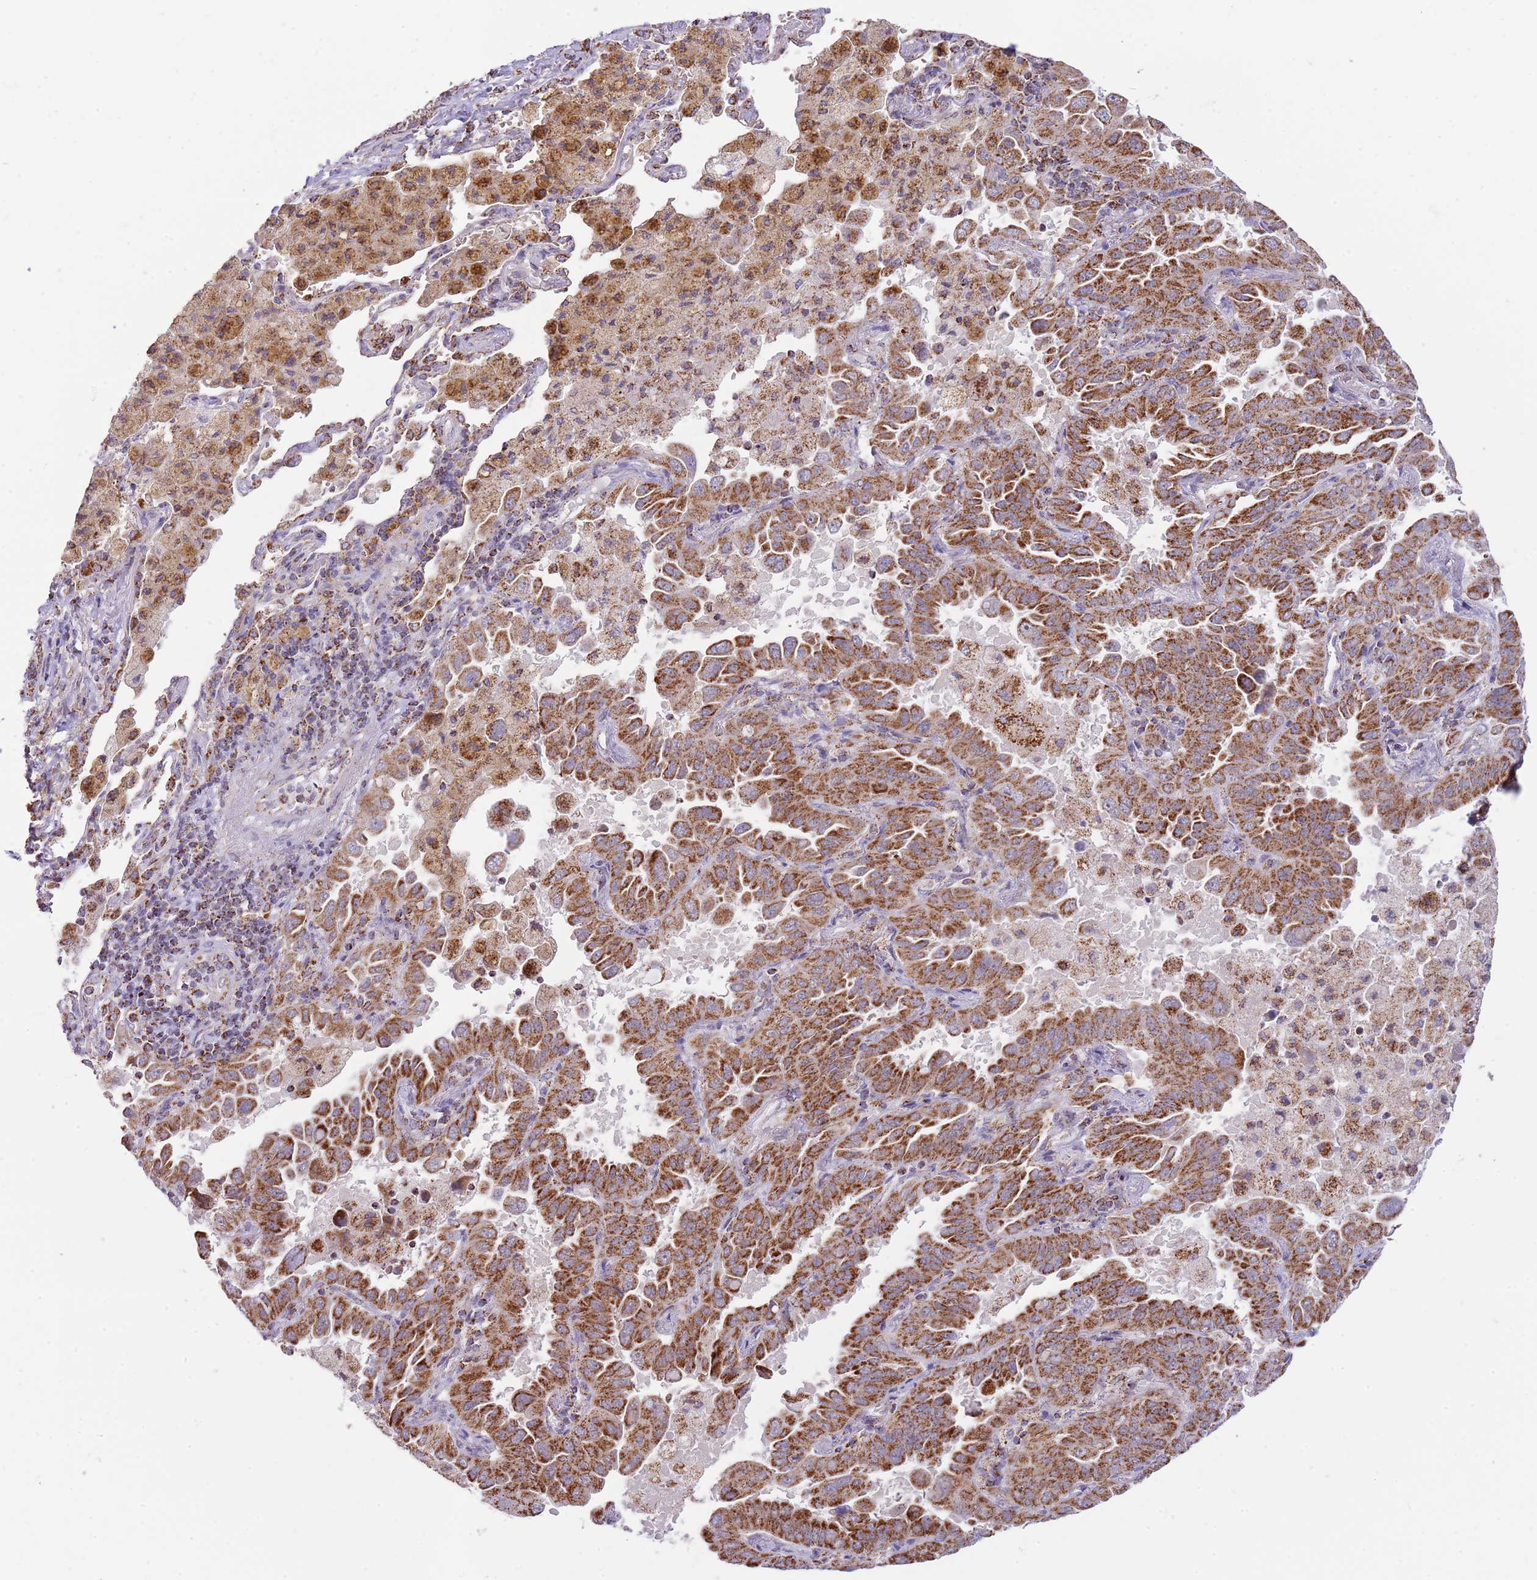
{"staining": {"intensity": "strong", "quantity": ">75%", "location": "cytoplasmic/membranous"}, "tissue": "lung cancer", "cell_type": "Tumor cells", "image_type": "cancer", "snomed": [{"axis": "morphology", "description": "Adenocarcinoma, NOS"}, {"axis": "topography", "description": "Lung"}], "caption": "Immunohistochemistry staining of lung cancer, which displays high levels of strong cytoplasmic/membranous expression in about >75% of tumor cells indicating strong cytoplasmic/membranous protein positivity. The staining was performed using DAB (brown) for protein detection and nuclei were counterstained in hematoxylin (blue).", "gene": "LHX6", "patient": {"sex": "male", "age": 64}}